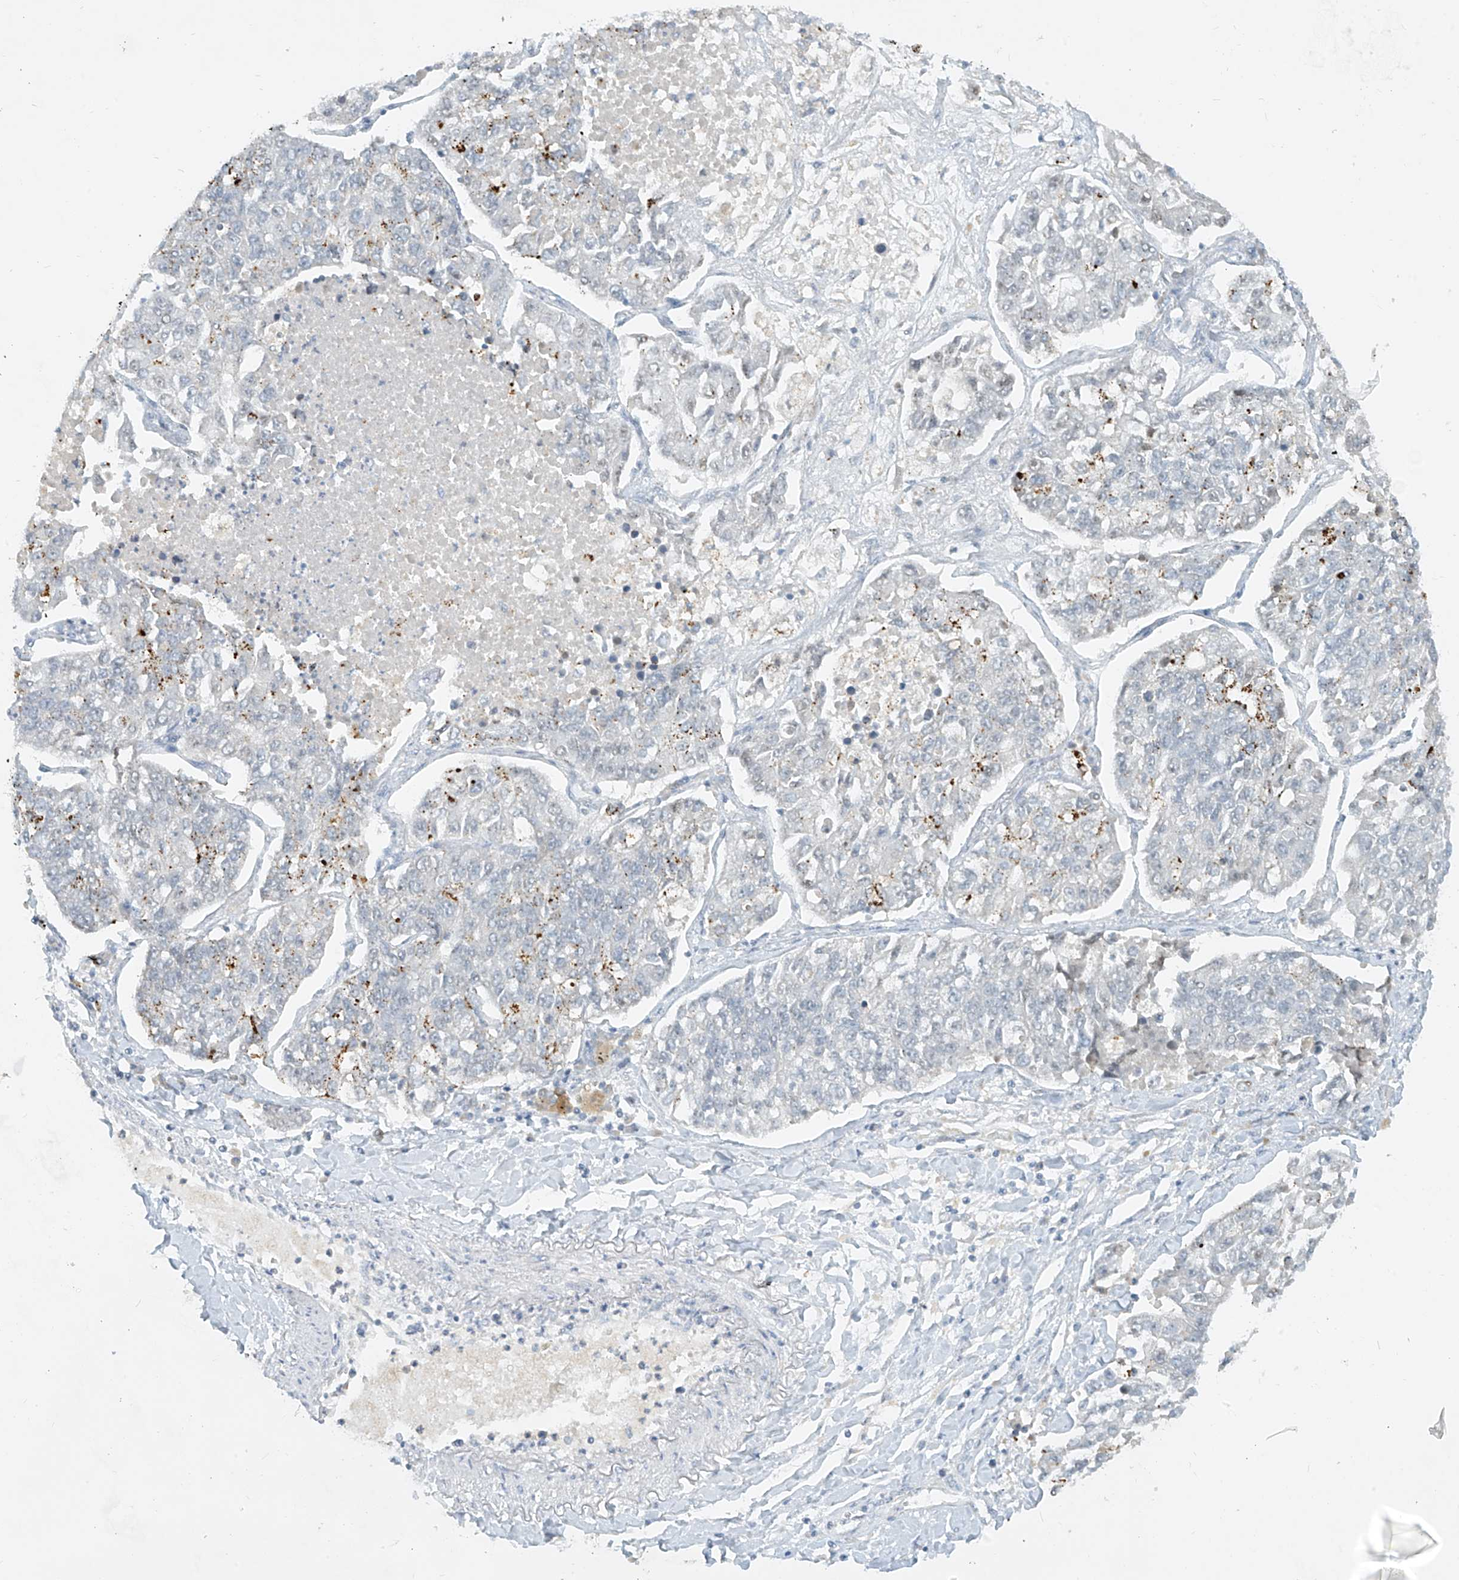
{"staining": {"intensity": "negative", "quantity": "none", "location": "none"}, "tissue": "lung cancer", "cell_type": "Tumor cells", "image_type": "cancer", "snomed": [{"axis": "morphology", "description": "Adenocarcinoma, NOS"}, {"axis": "topography", "description": "Lung"}], "caption": "Immunohistochemical staining of human lung adenocarcinoma demonstrates no significant staining in tumor cells. (DAB (3,3'-diaminobenzidine) immunohistochemistry, high magnification).", "gene": "C2orf42", "patient": {"sex": "male", "age": 49}}